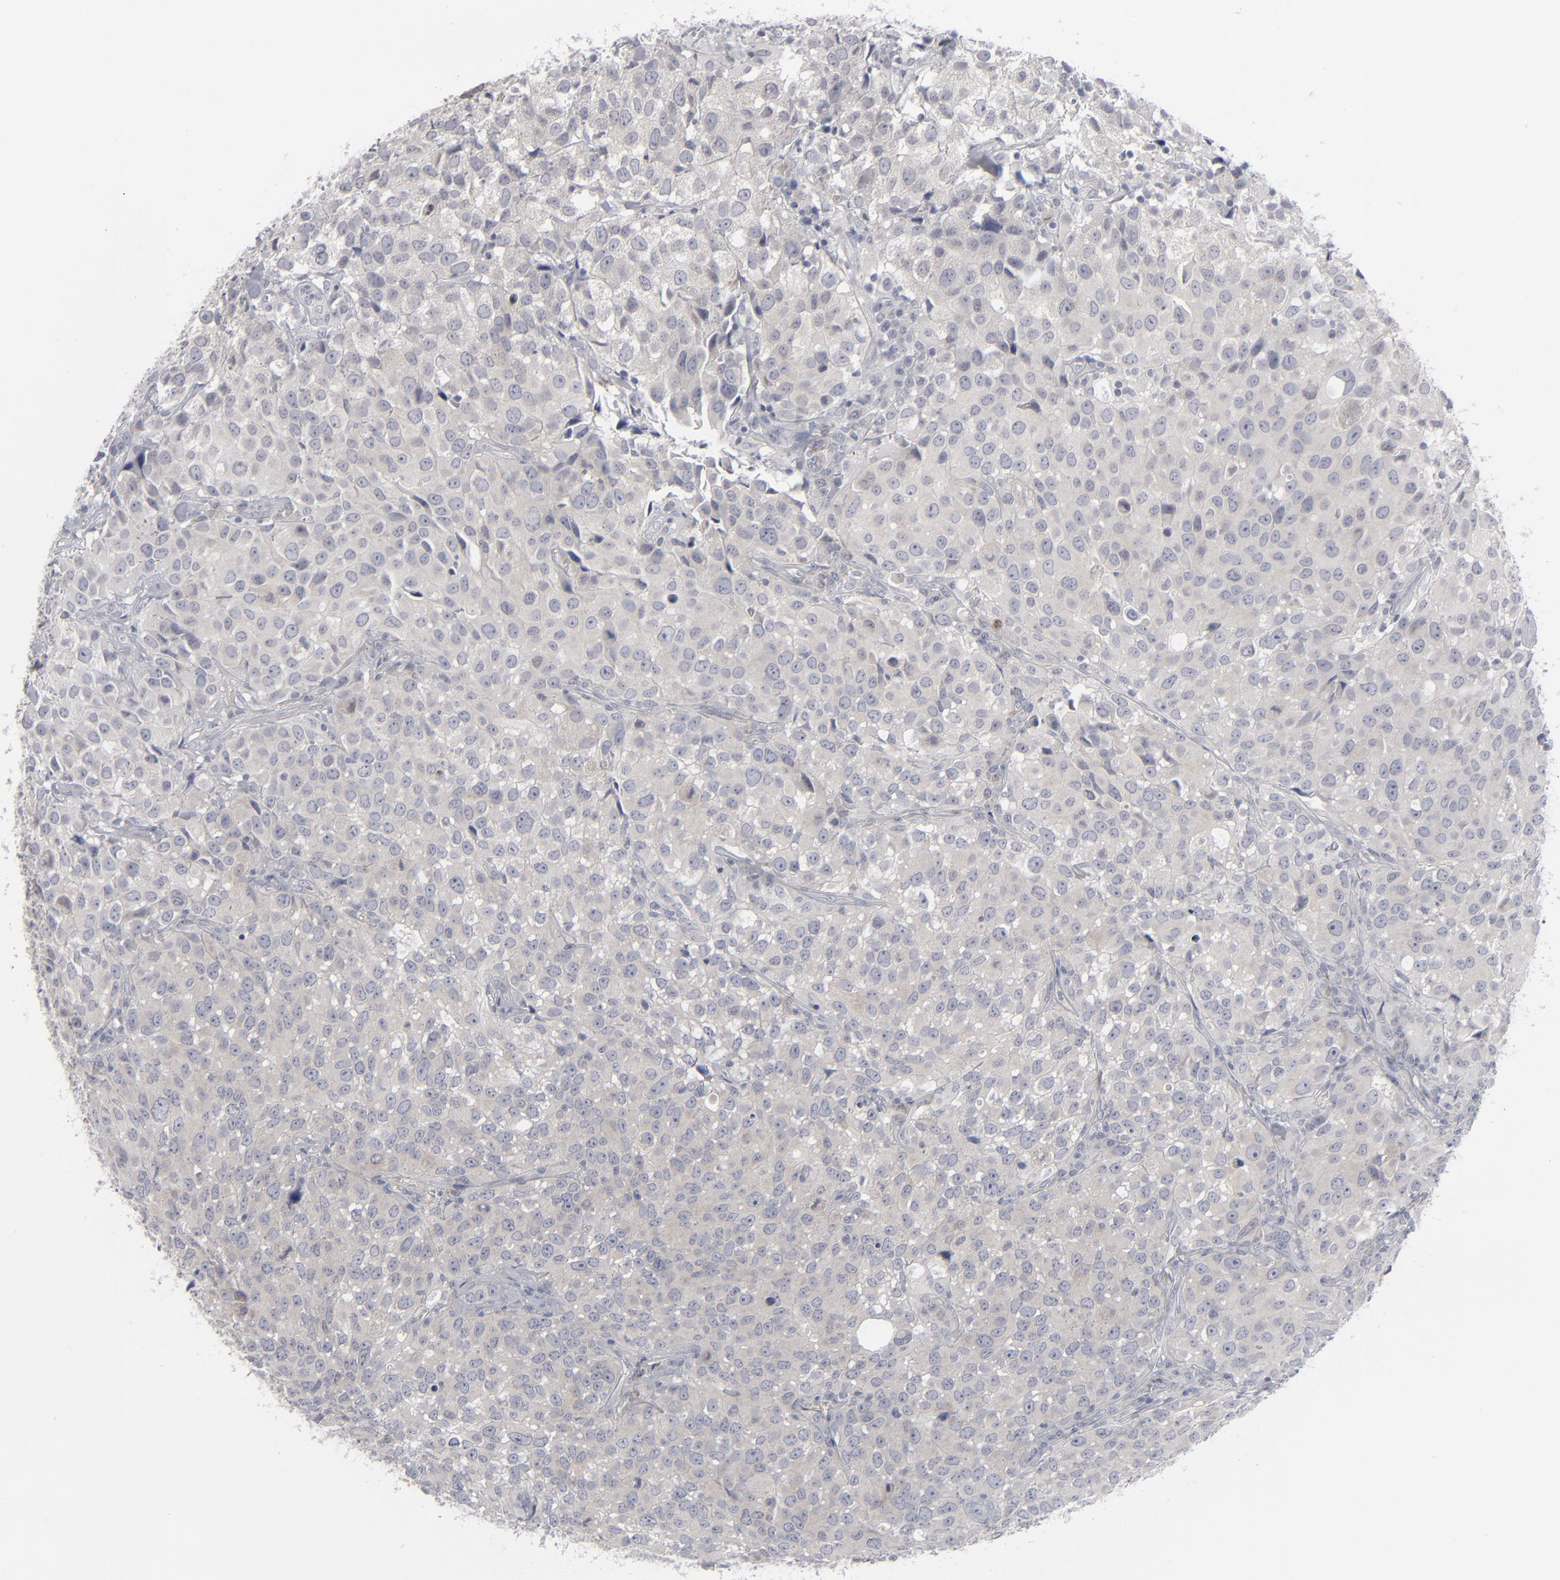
{"staining": {"intensity": "negative", "quantity": "none", "location": "none"}, "tissue": "urothelial cancer", "cell_type": "Tumor cells", "image_type": "cancer", "snomed": [{"axis": "morphology", "description": "Urothelial carcinoma, High grade"}, {"axis": "topography", "description": "Urinary bladder"}], "caption": "DAB immunohistochemical staining of urothelial cancer shows no significant expression in tumor cells.", "gene": "NUP88", "patient": {"sex": "female", "age": 75}}